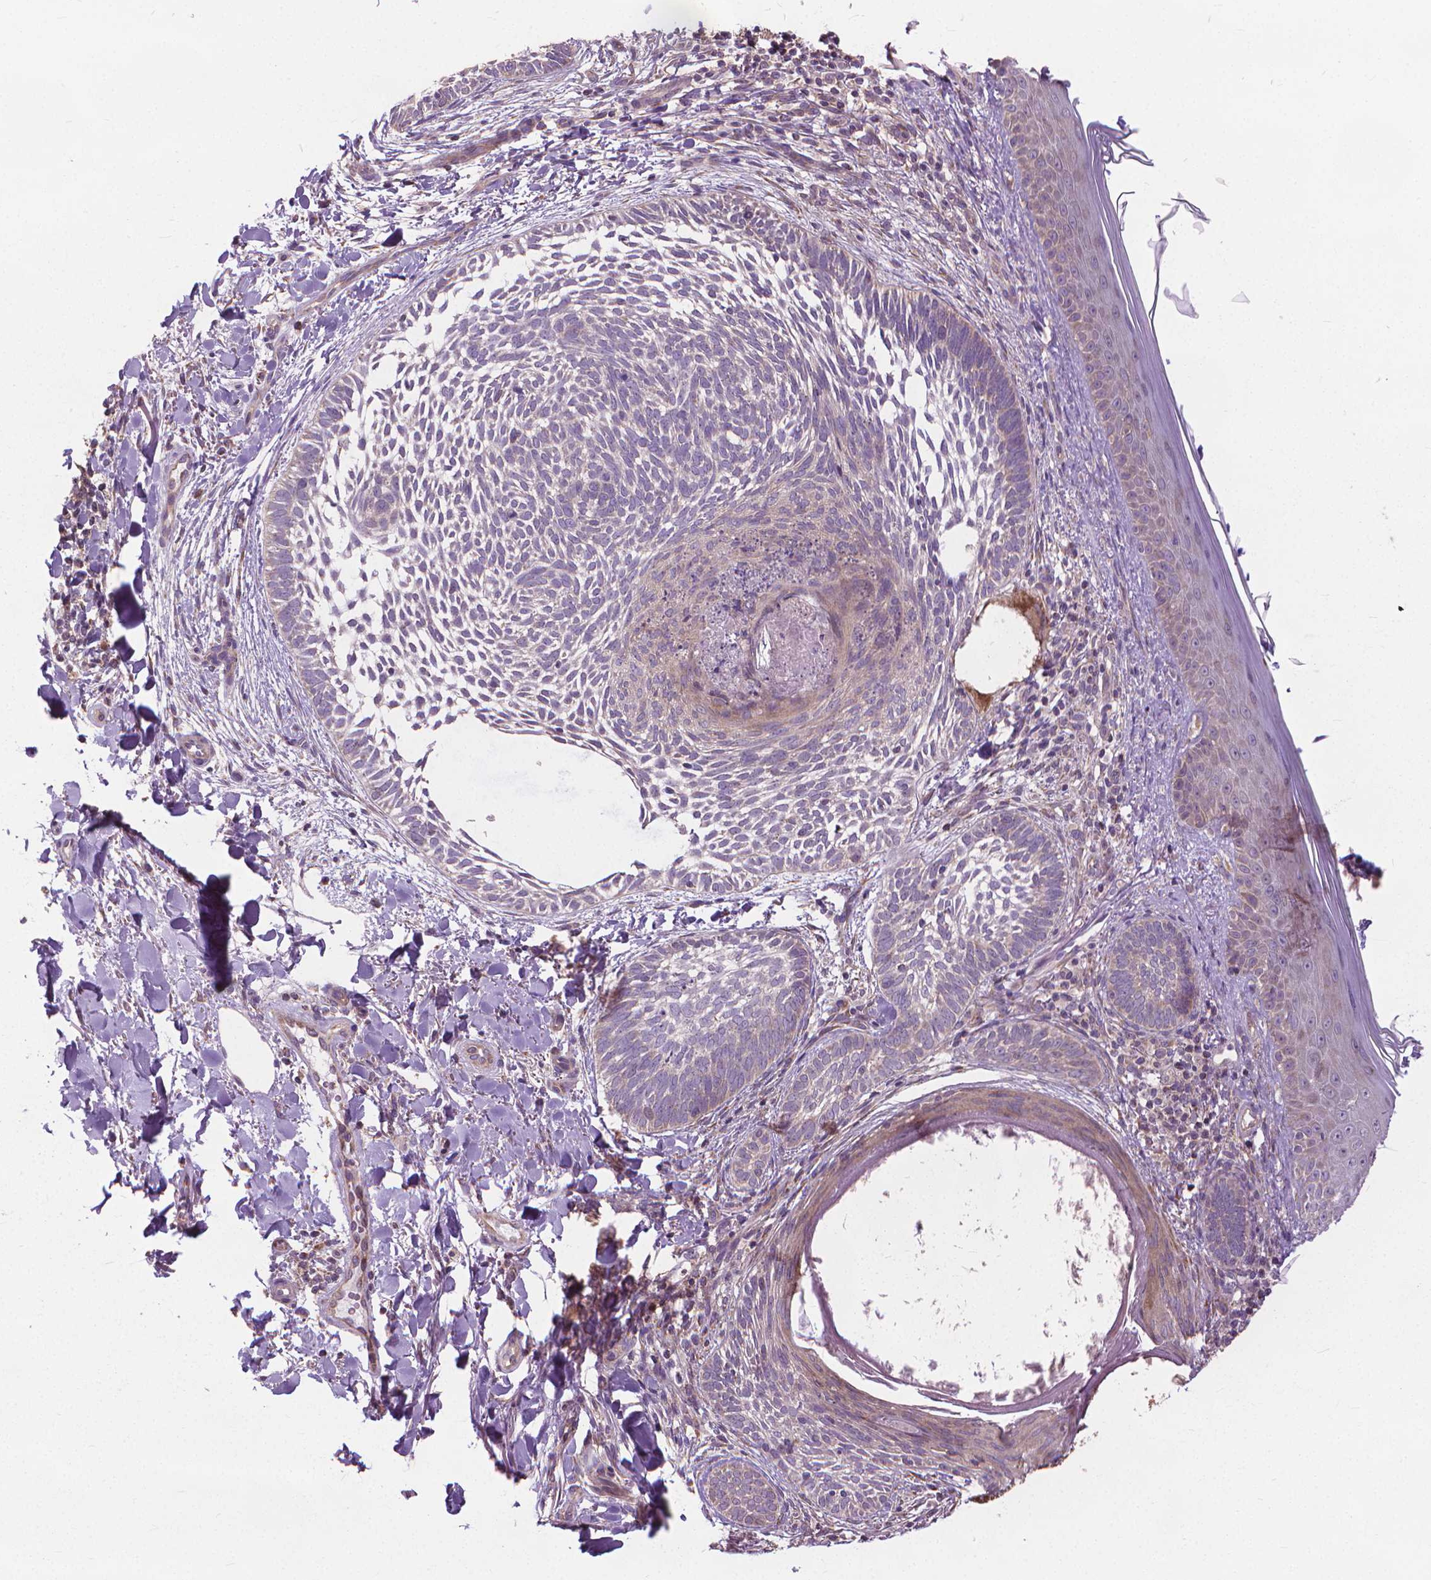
{"staining": {"intensity": "negative", "quantity": "none", "location": "none"}, "tissue": "skin cancer", "cell_type": "Tumor cells", "image_type": "cancer", "snomed": [{"axis": "morphology", "description": "Normal tissue, NOS"}, {"axis": "morphology", "description": "Basal cell carcinoma"}, {"axis": "topography", "description": "Skin"}], "caption": "IHC histopathology image of neoplastic tissue: human skin cancer (basal cell carcinoma) stained with DAB (3,3'-diaminobenzidine) demonstrates no significant protein staining in tumor cells. The staining is performed using DAB (3,3'-diaminobenzidine) brown chromogen with nuclei counter-stained in using hematoxylin.", "gene": "NUDT1", "patient": {"sex": "male", "age": 46}}